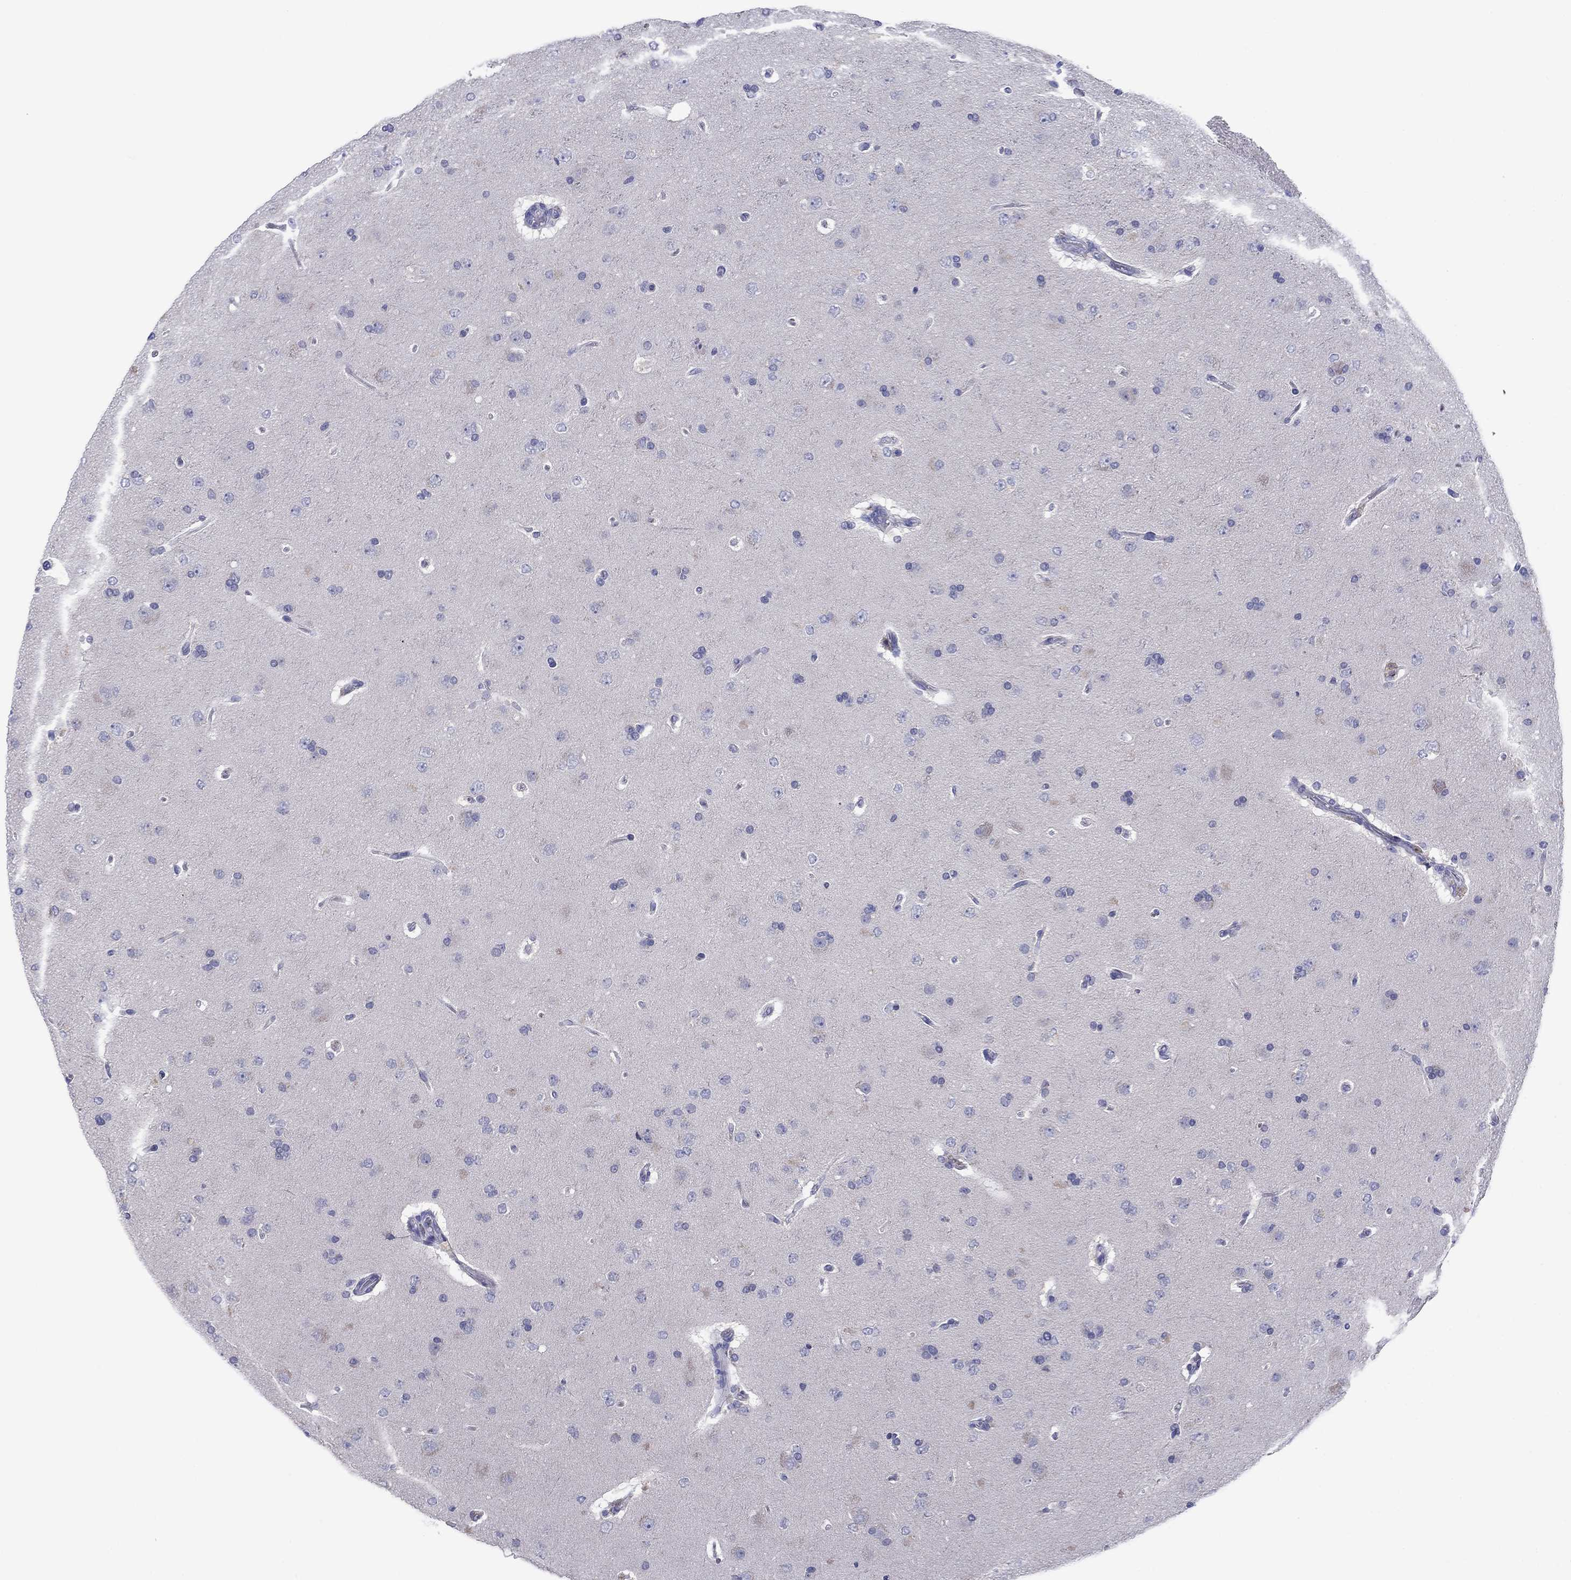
{"staining": {"intensity": "negative", "quantity": "none", "location": "none"}, "tissue": "glioma", "cell_type": "Tumor cells", "image_type": "cancer", "snomed": [{"axis": "morphology", "description": "Glioma, malignant, NOS"}, {"axis": "topography", "description": "Cerebral cortex"}], "caption": "This is an immunohistochemistry photomicrograph of human glioma. There is no expression in tumor cells.", "gene": "GRK7", "patient": {"sex": "male", "age": 58}}